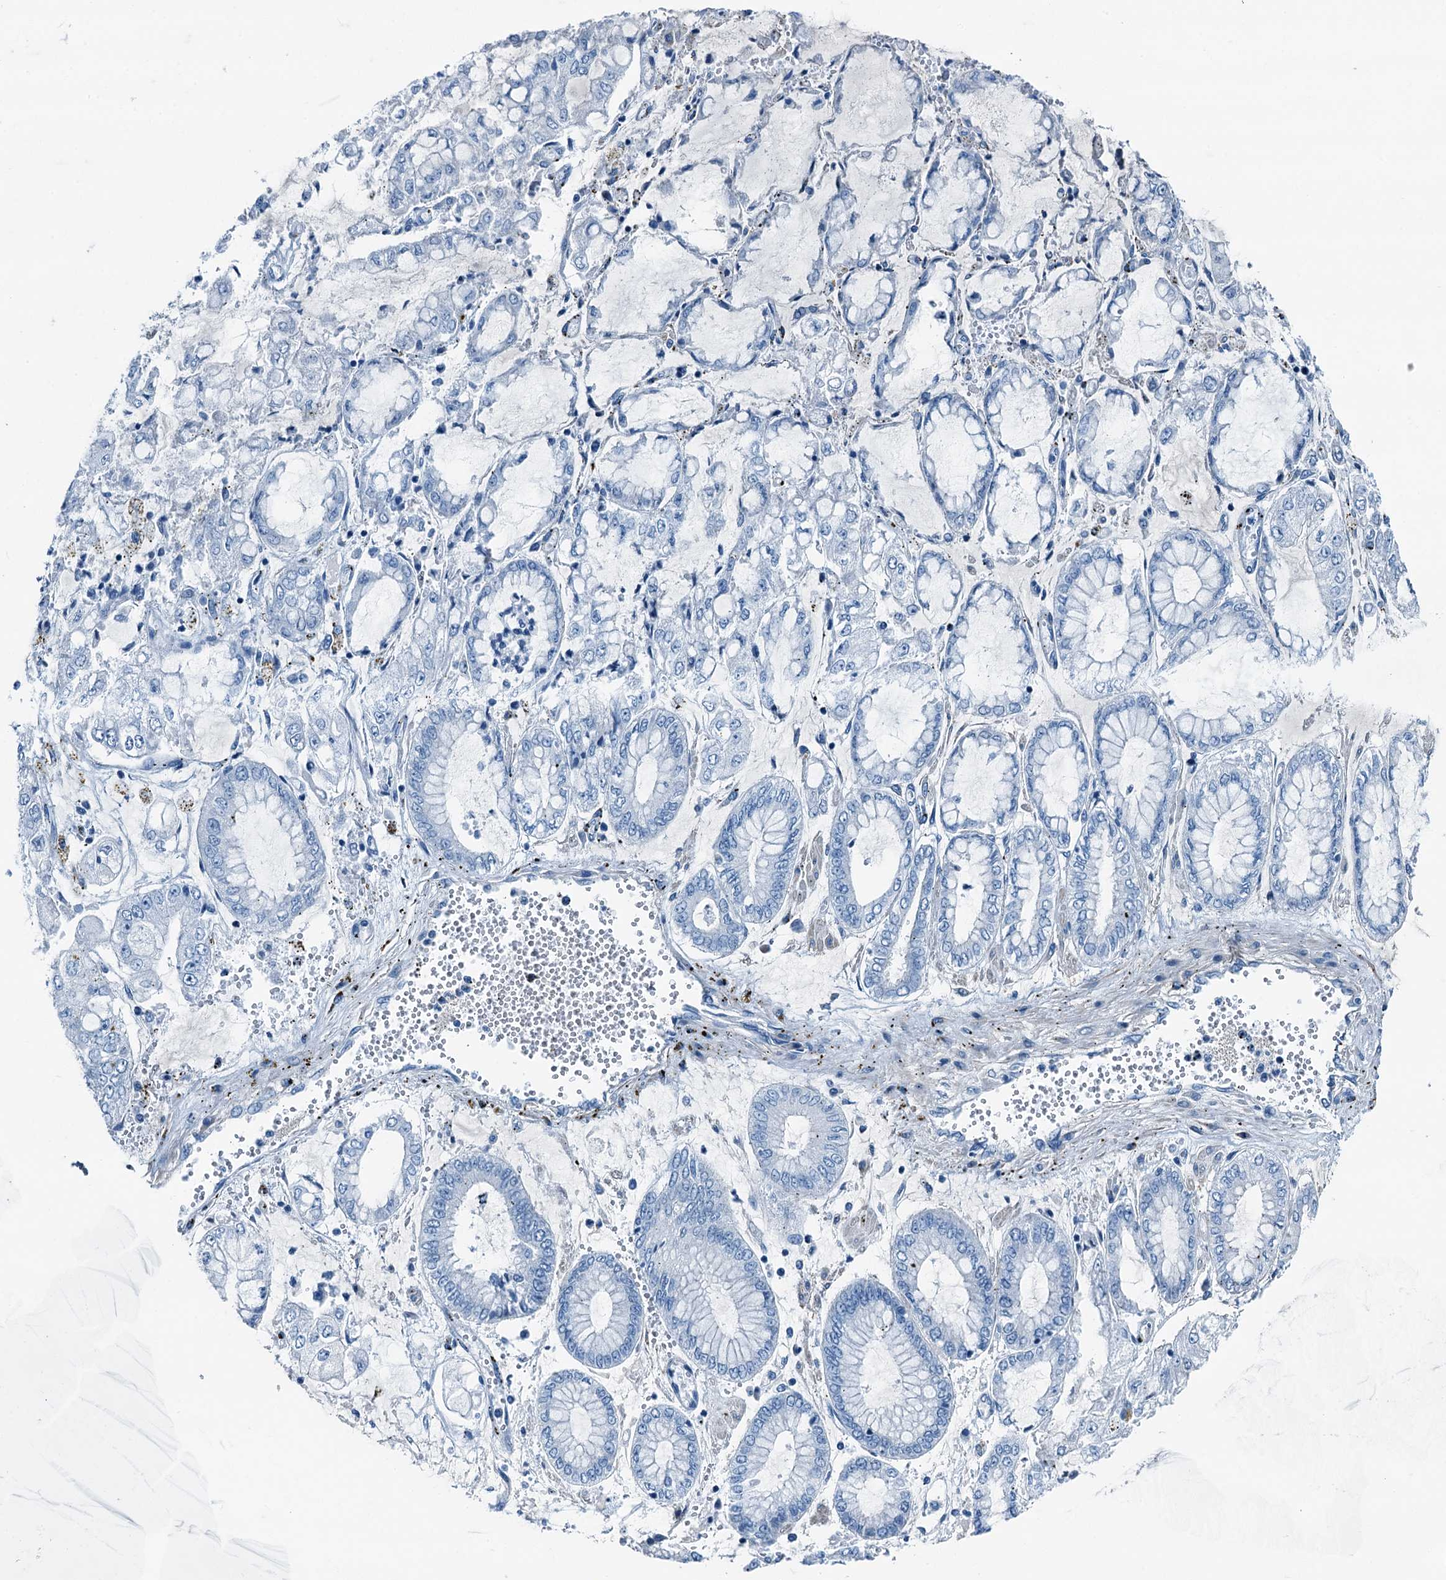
{"staining": {"intensity": "negative", "quantity": "none", "location": "none"}, "tissue": "stomach cancer", "cell_type": "Tumor cells", "image_type": "cancer", "snomed": [{"axis": "morphology", "description": "Adenocarcinoma, NOS"}, {"axis": "topography", "description": "Stomach"}], "caption": "This is a micrograph of IHC staining of stomach adenocarcinoma, which shows no expression in tumor cells.", "gene": "RAB3IL1", "patient": {"sex": "male", "age": 76}}